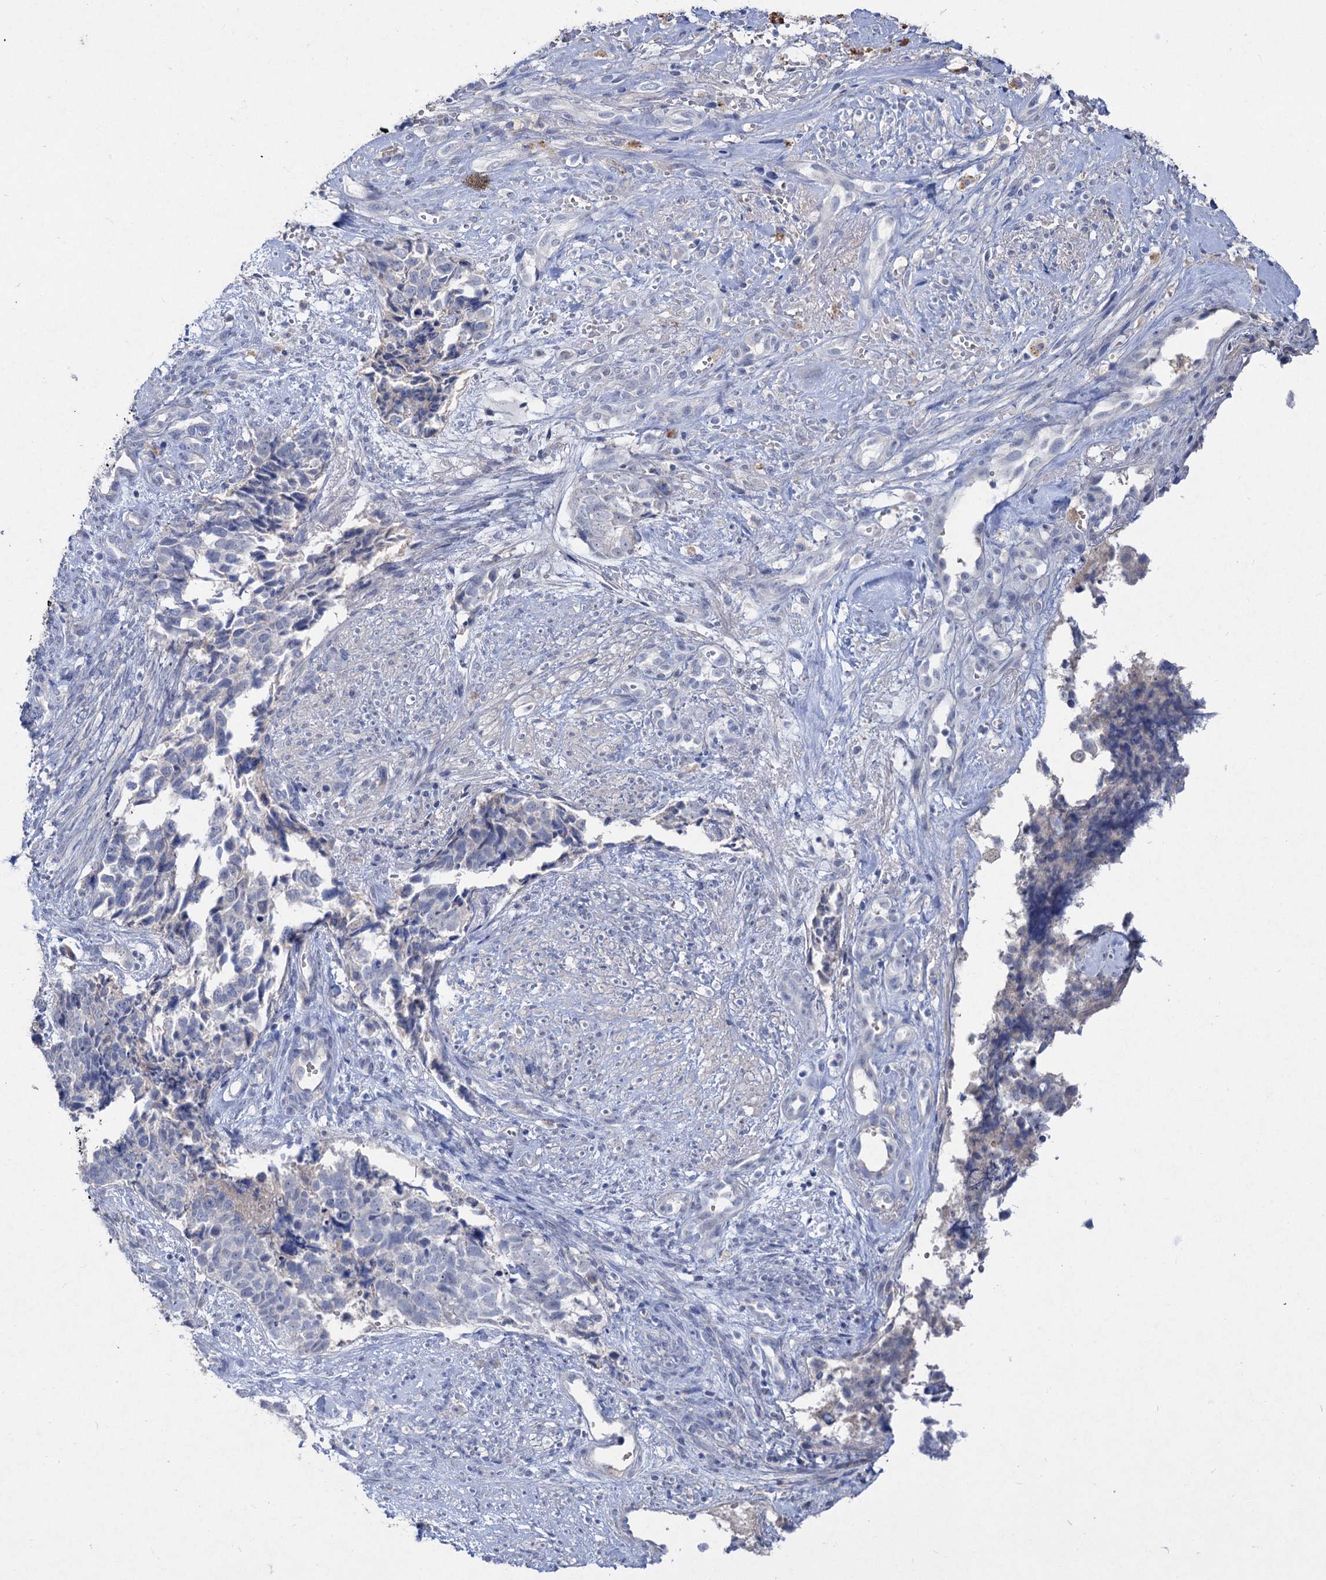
{"staining": {"intensity": "negative", "quantity": "none", "location": "none"}, "tissue": "cervical cancer", "cell_type": "Tumor cells", "image_type": "cancer", "snomed": [{"axis": "morphology", "description": "Squamous cell carcinoma, NOS"}, {"axis": "topography", "description": "Cervix"}], "caption": "Photomicrograph shows no protein positivity in tumor cells of cervical cancer (squamous cell carcinoma) tissue. Brightfield microscopy of immunohistochemistry stained with DAB (brown) and hematoxylin (blue), captured at high magnification.", "gene": "ATP4A", "patient": {"sex": "female", "age": 63}}